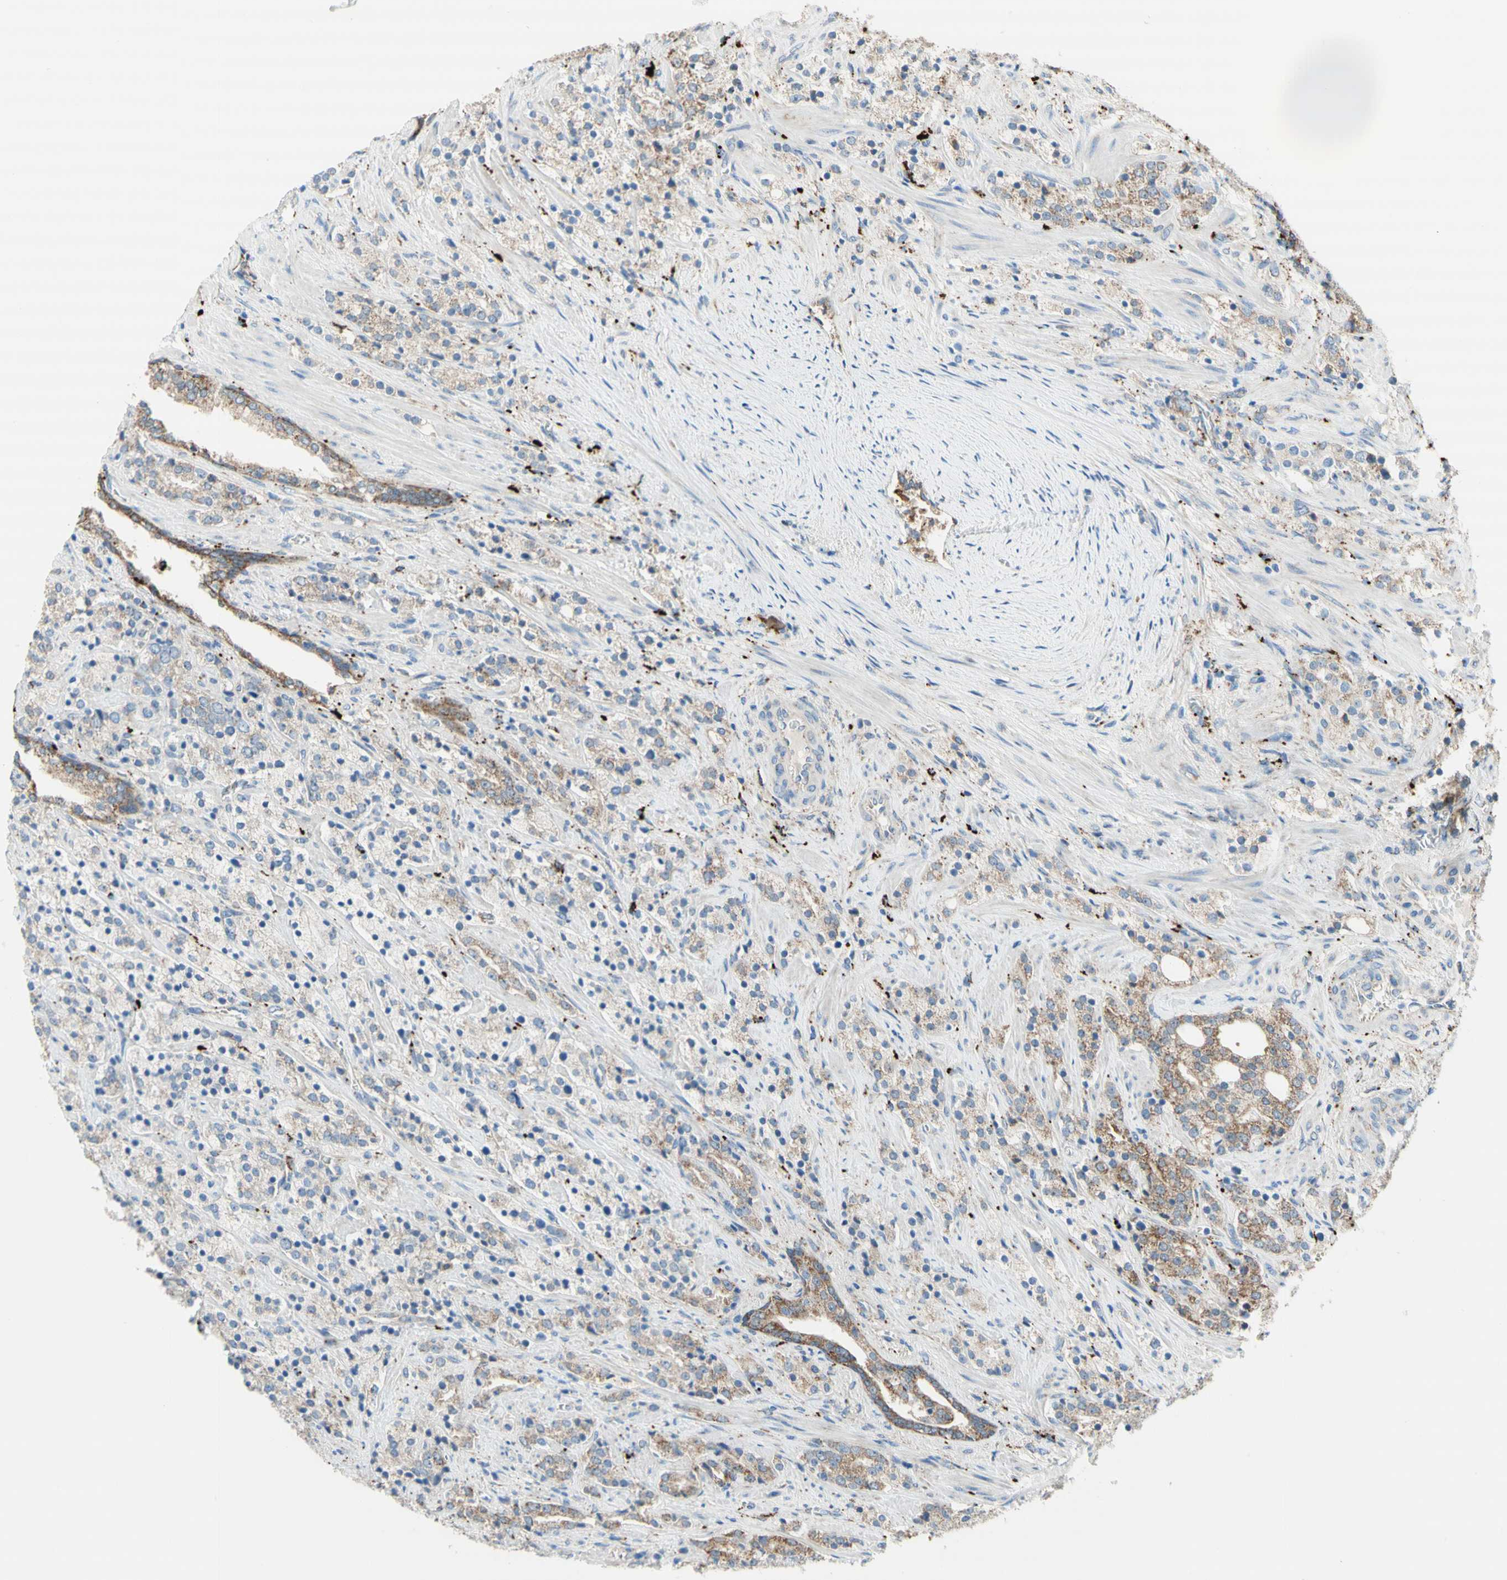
{"staining": {"intensity": "moderate", "quantity": ">75%", "location": "cytoplasmic/membranous"}, "tissue": "prostate cancer", "cell_type": "Tumor cells", "image_type": "cancer", "snomed": [{"axis": "morphology", "description": "Adenocarcinoma, High grade"}, {"axis": "topography", "description": "Prostate"}], "caption": "High-grade adenocarcinoma (prostate) was stained to show a protein in brown. There is medium levels of moderate cytoplasmic/membranous positivity in approximately >75% of tumor cells. Nuclei are stained in blue.", "gene": "URB2", "patient": {"sex": "male", "age": 71}}